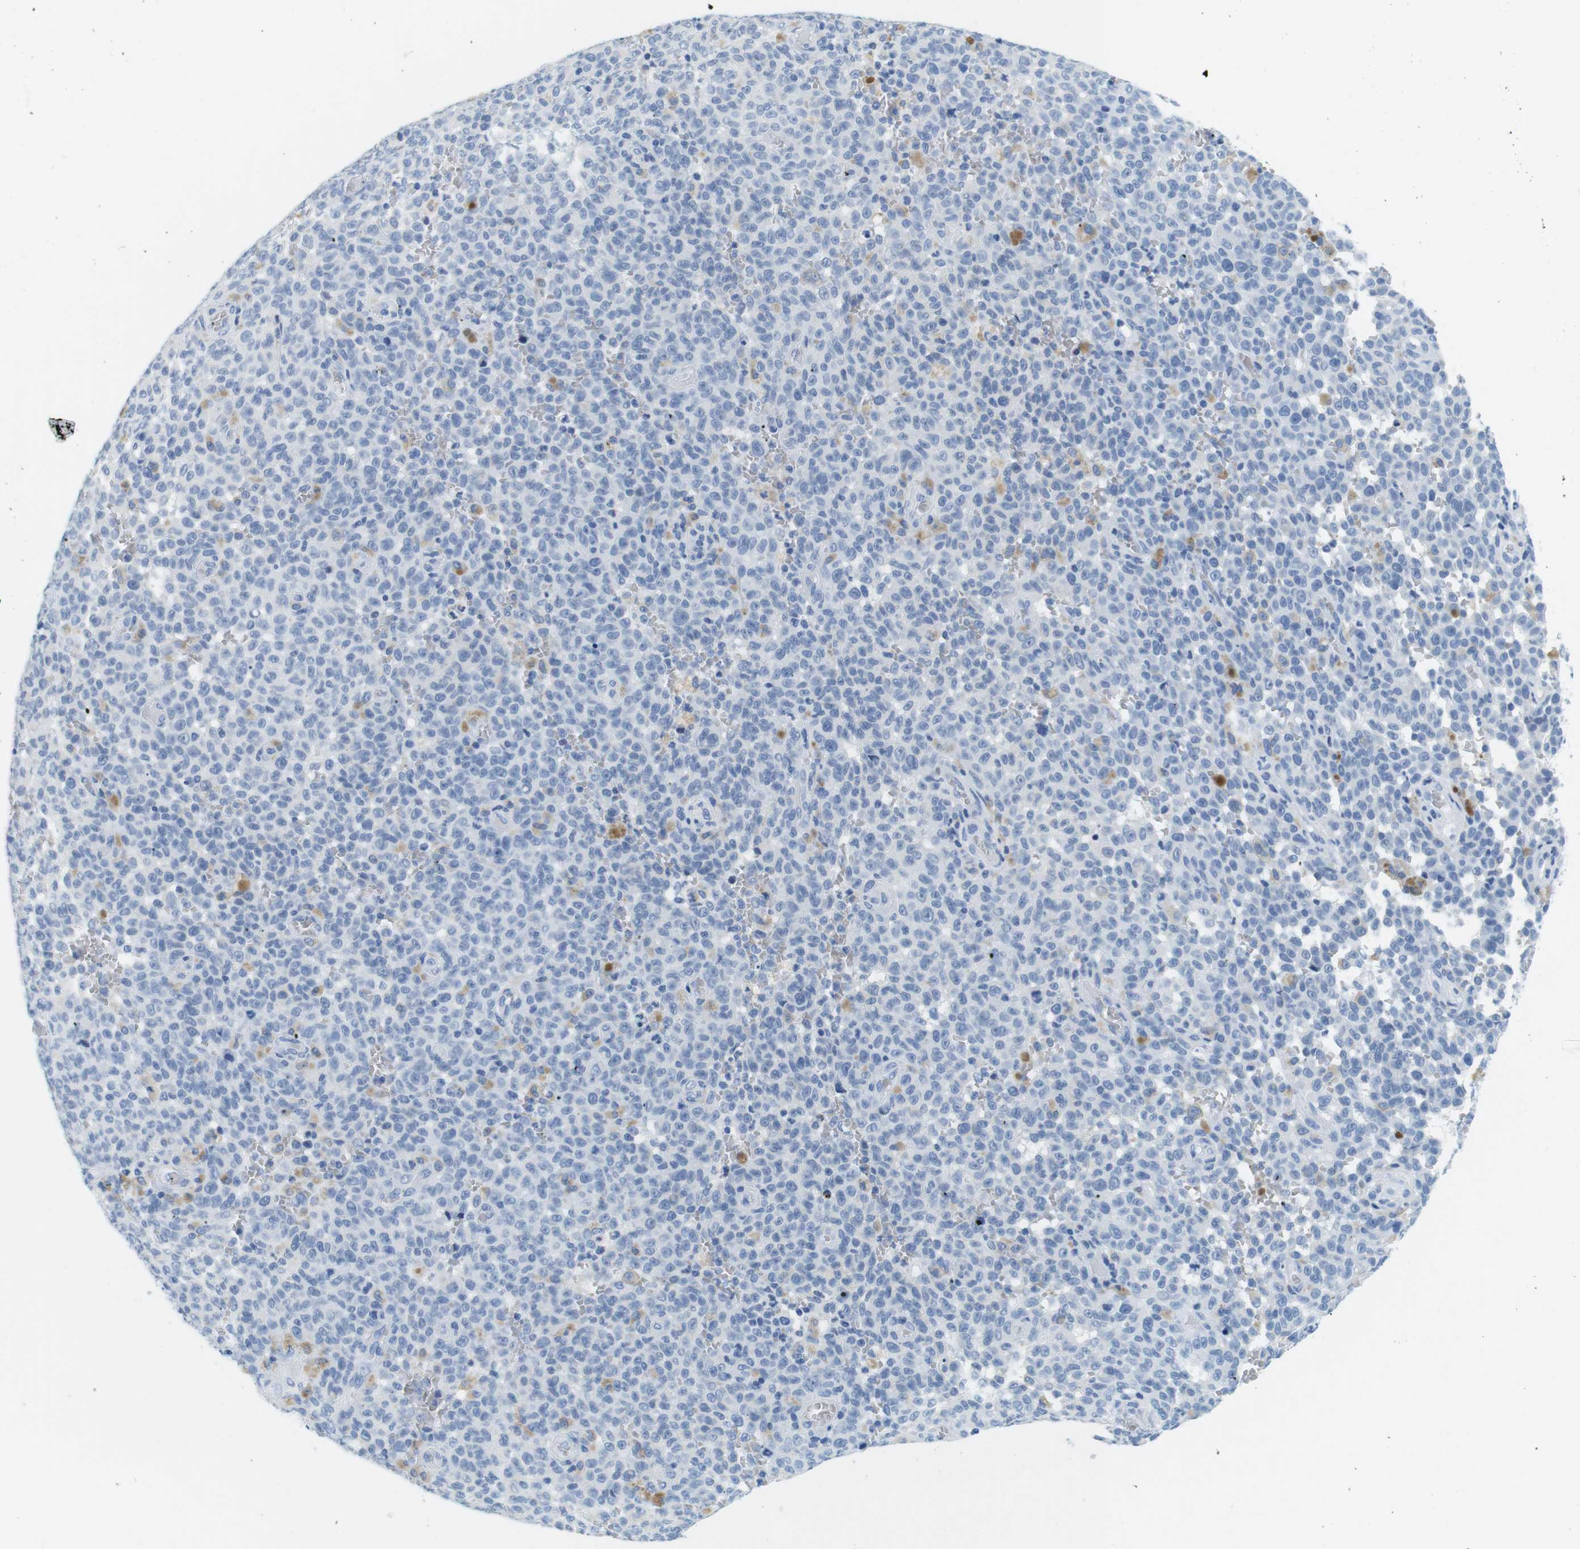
{"staining": {"intensity": "negative", "quantity": "none", "location": "none"}, "tissue": "melanoma", "cell_type": "Tumor cells", "image_type": "cancer", "snomed": [{"axis": "morphology", "description": "Malignant melanoma, NOS"}, {"axis": "topography", "description": "Skin"}], "caption": "Tumor cells show no significant positivity in melanoma. (DAB IHC with hematoxylin counter stain).", "gene": "CYP2C9", "patient": {"sex": "female", "age": 82}}